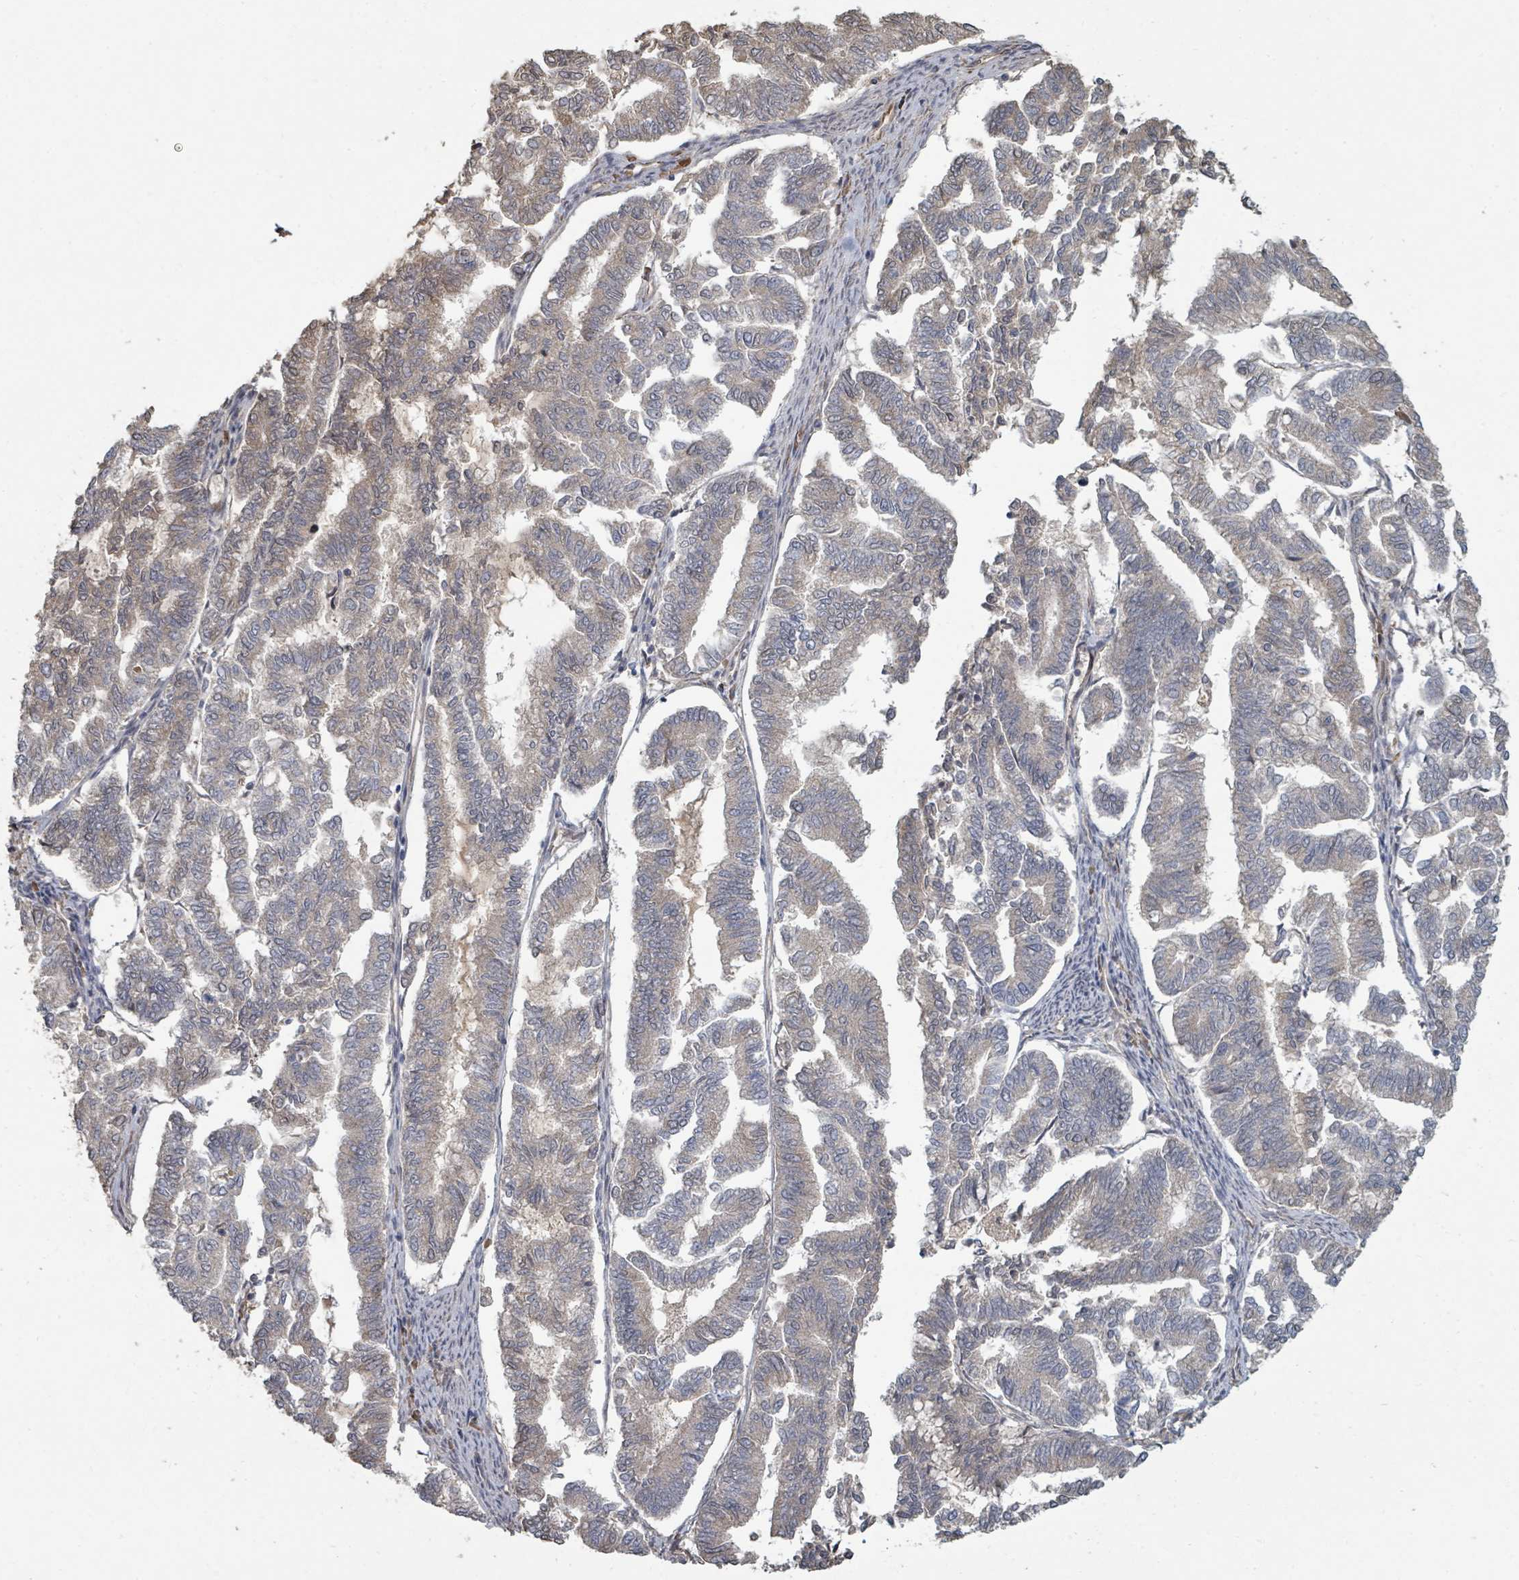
{"staining": {"intensity": "weak", "quantity": "25%-75%", "location": "cytoplasmic/membranous"}, "tissue": "endometrial cancer", "cell_type": "Tumor cells", "image_type": "cancer", "snomed": [{"axis": "morphology", "description": "Adenocarcinoma, NOS"}, {"axis": "topography", "description": "Endometrium"}], "caption": "About 25%-75% of tumor cells in adenocarcinoma (endometrial) demonstrate weak cytoplasmic/membranous protein positivity as visualized by brown immunohistochemical staining.", "gene": "WDFY1", "patient": {"sex": "female", "age": 79}}